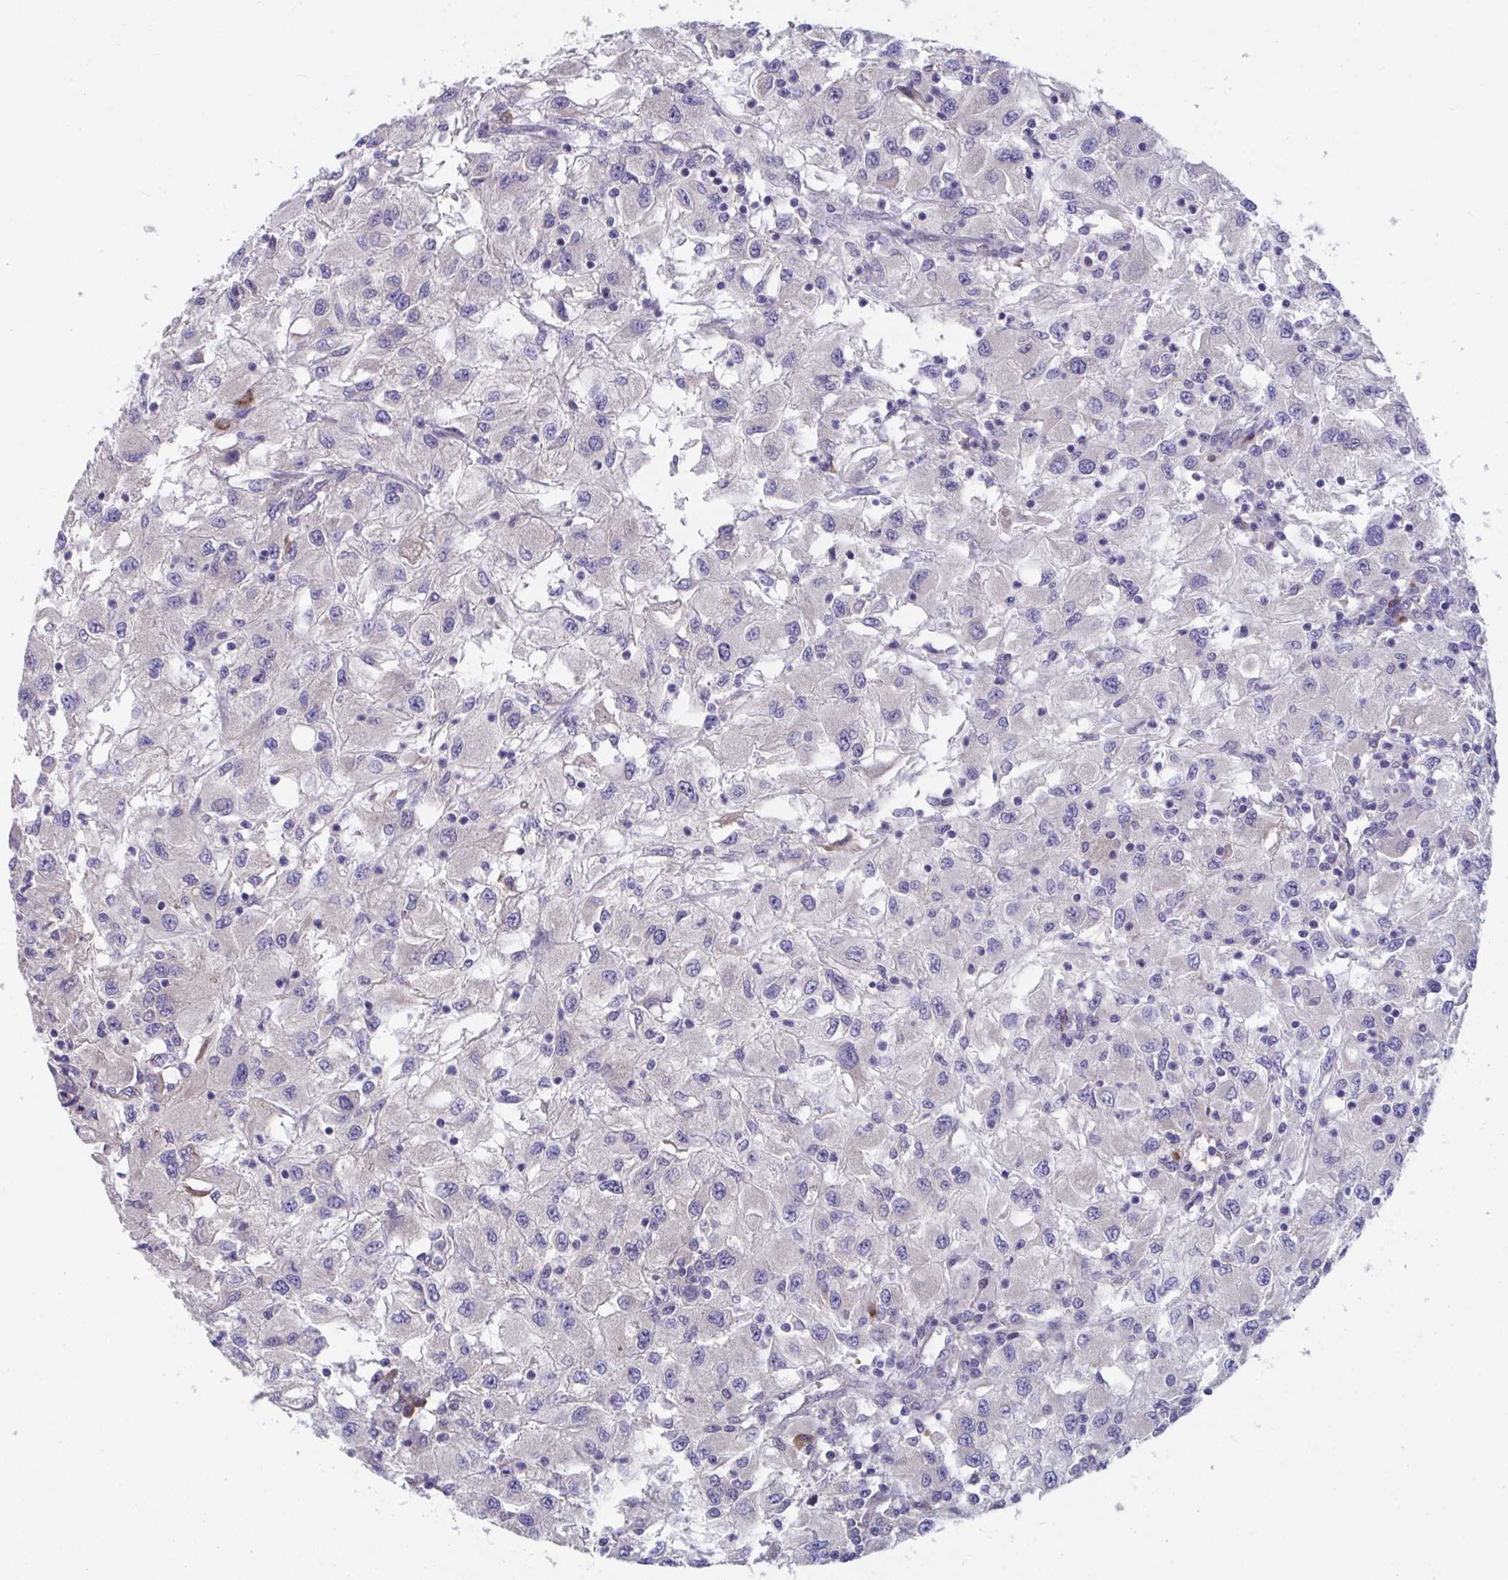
{"staining": {"intensity": "negative", "quantity": "none", "location": "none"}, "tissue": "renal cancer", "cell_type": "Tumor cells", "image_type": "cancer", "snomed": [{"axis": "morphology", "description": "Adenocarcinoma, NOS"}, {"axis": "topography", "description": "Kidney"}], "caption": "The histopathology image demonstrates no staining of tumor cells in renal adenocarcinoma. The staining is performed using DAB brown chromogen with nuclei counter-stained in using hematoxylin.", "gene": "SUSD4", "patient": {"sex": "female", "age": 67}}